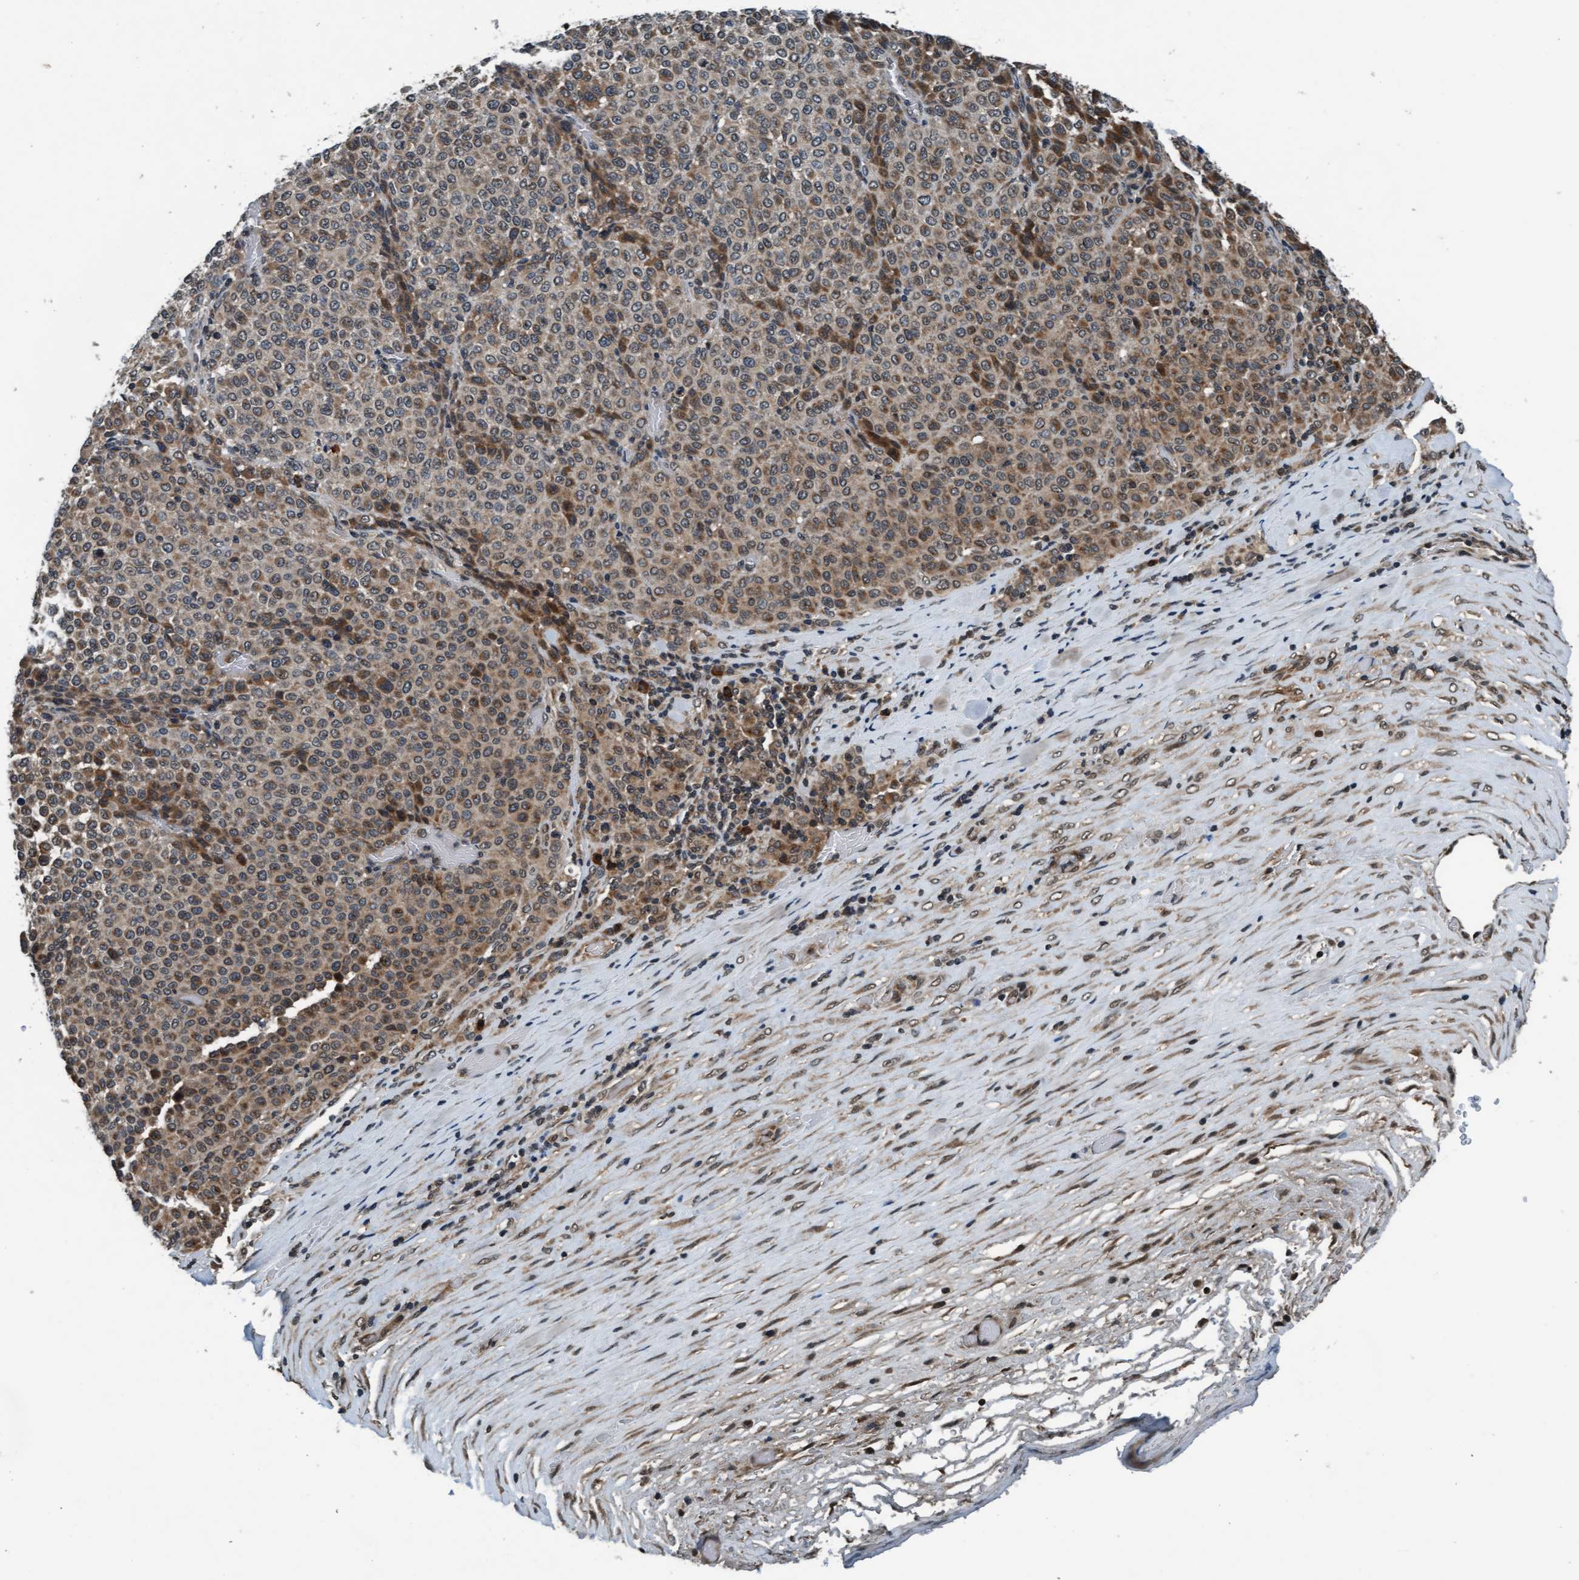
{"staining": {"intensity": "moderate", "quantity": "25%-75%", "location": "cytoplasmic/membranous,nuclear"}, "tissue": "melanoma", "cell_type": "Tumor cells", "image_type": "cancer", "snomed": [{"axis": "morphology", "description": "Malignant melanoma, Metastatic site"}, {"axis": "topography", "description": "Pancreas"}], "caption": "A high-resolution micrograph shows IHC staining of melanoma, which demonstrates moderate cytoplasmic/membranous and nuclear positivity in about 25%-75% of tumor cells.", "gene": "WASF1", "patient": {"sex": "female", "age": 30}}